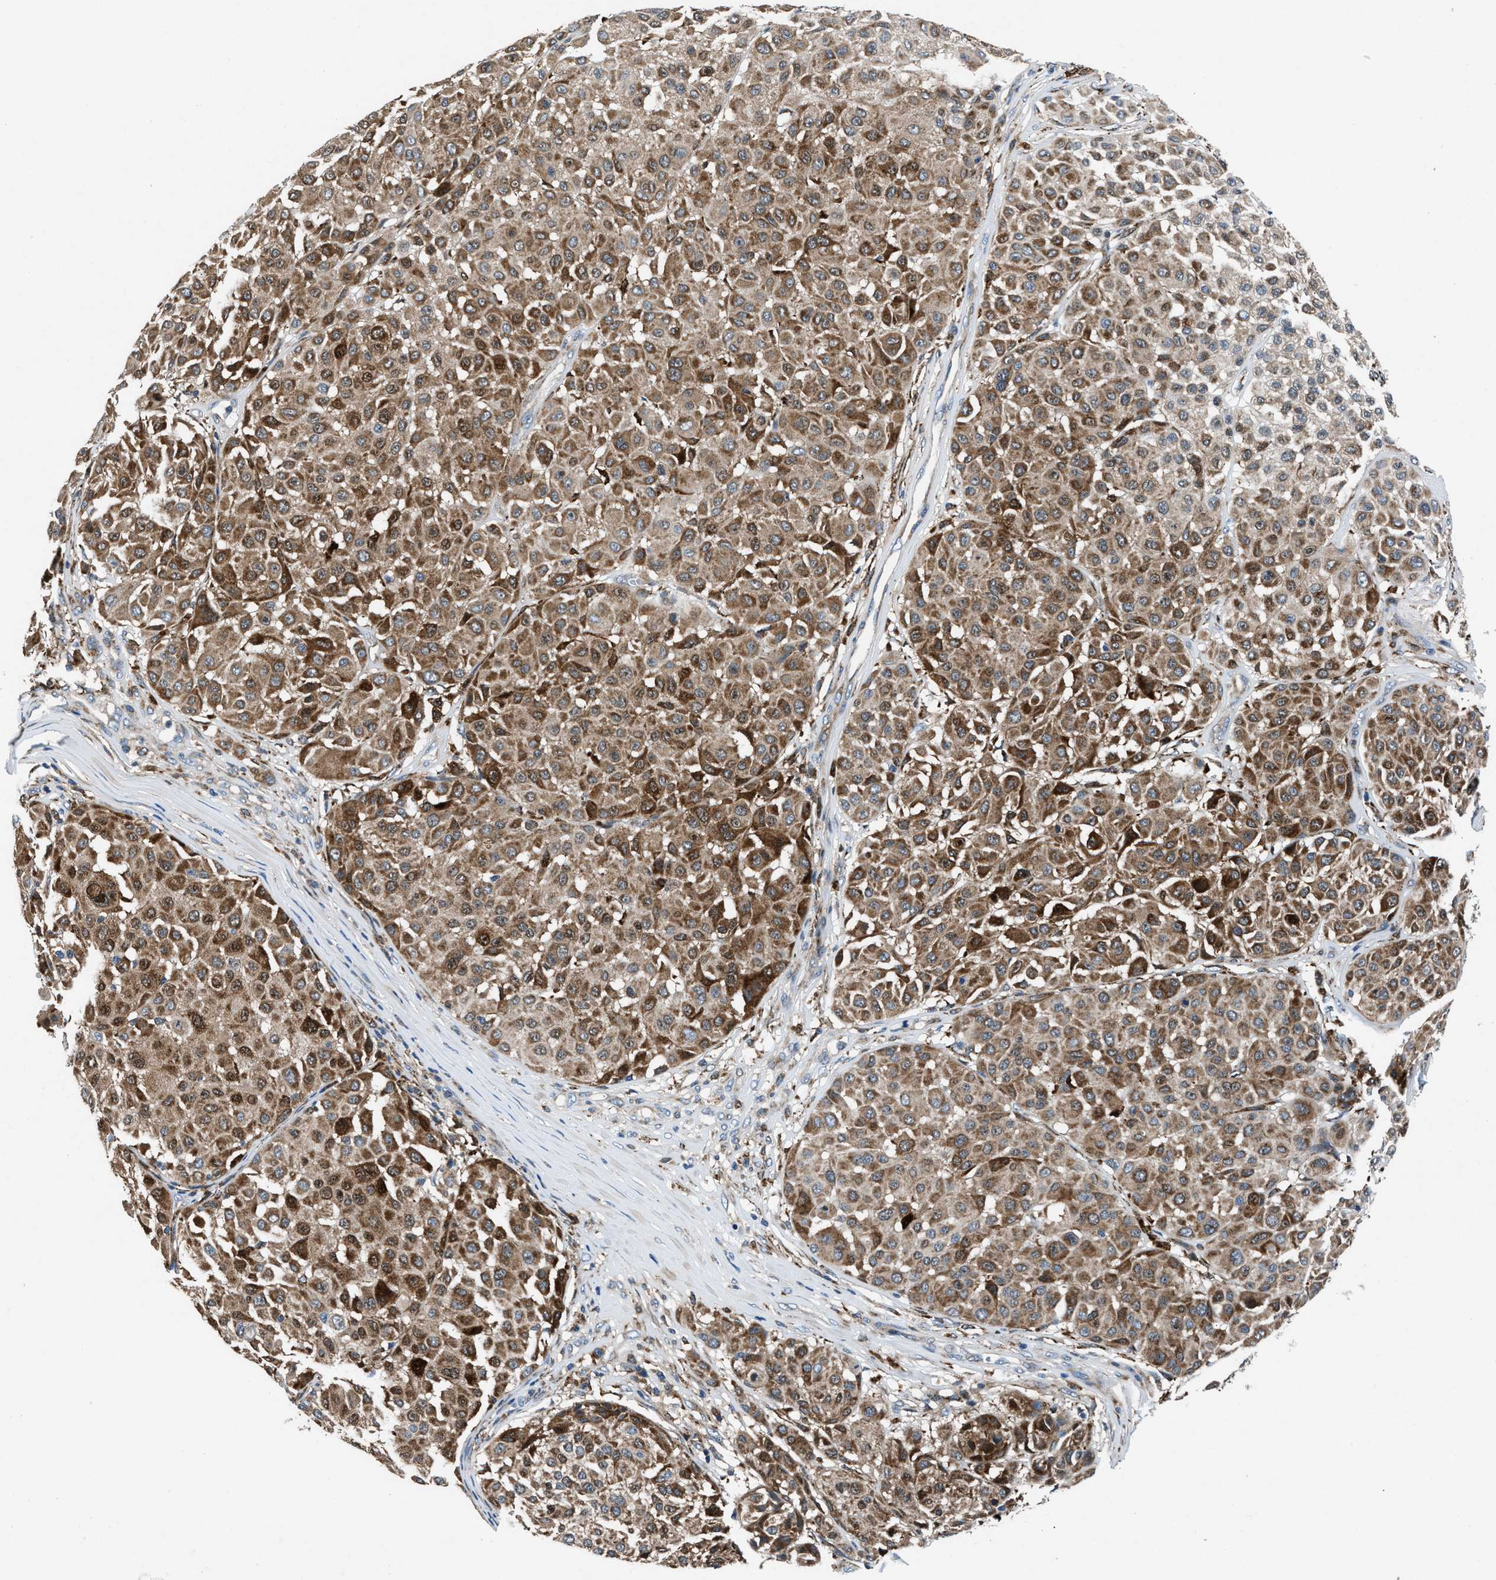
{"staining": {"intensity": "moderate", "quantity": ">75%", "location": "cytoplasmic/membranous"}, "tissue": "melanoma", "cell_type": "Tumor cells", "image_type": "cancer", "snomed": [{"axis": "morphology", "description": "Malignant melanoma, Metastatic site"}, {"axis": "topography", "description": "Soft tissue"}], "caption": "Immunohistochemistry (DAB (3,3'-diaminobenzidine)) staining of malignant melanoma (metastatic site) displays moderate cytoplasmic/membranous protein positivity in approximately >75% of tumor cells.", "gene": "FAM221A", "patient": {"sex": "male", "age": 41}}